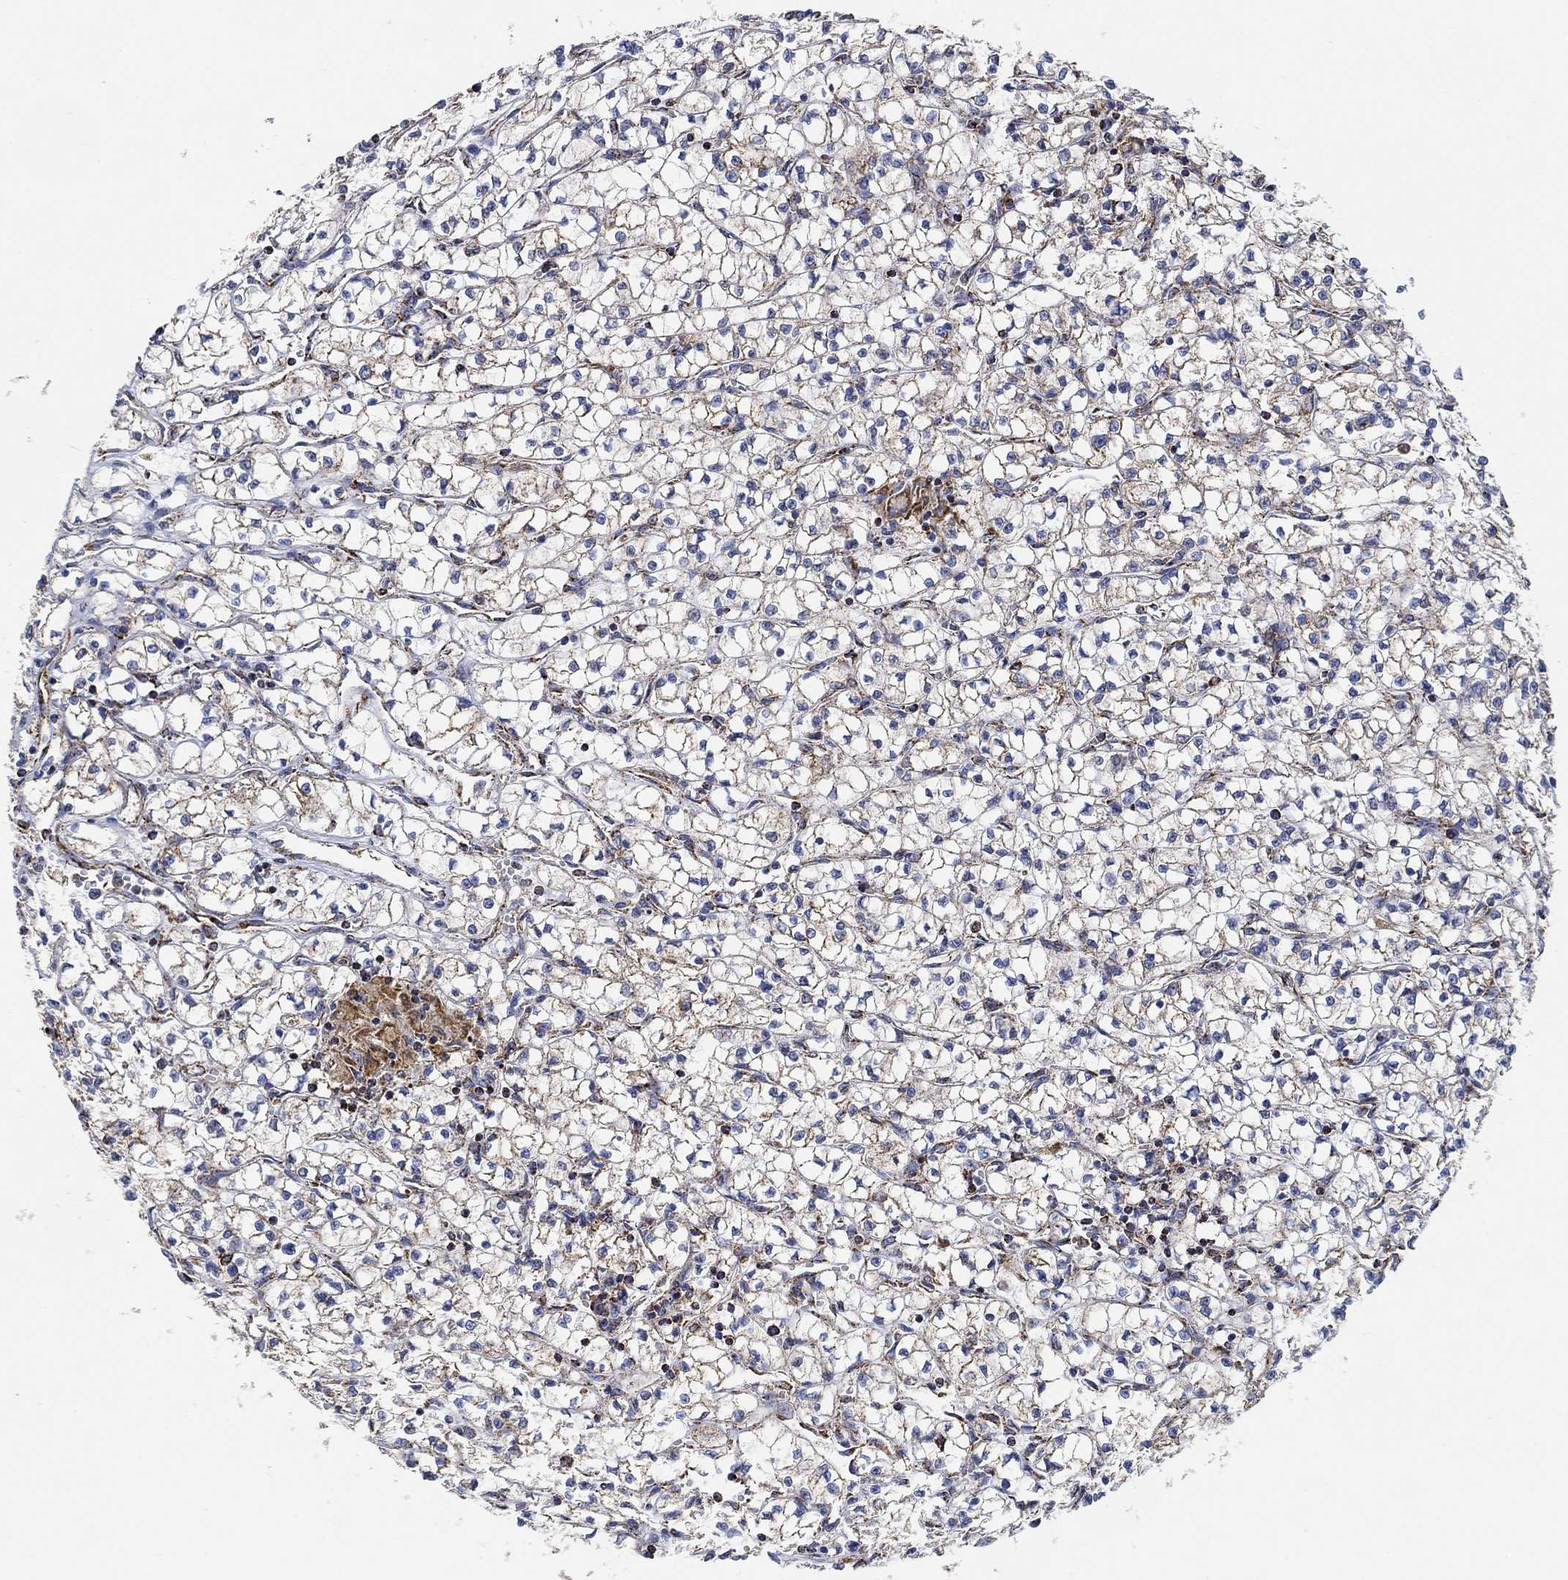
{"staining": {"intensity": "moderate", "quantity": "<25%", "location": "cytoplasmic/membranous"}, "tissue": "renal cancer", "cell_type": "Tumor cells", "image_type": "cancer", "snomed": [{"axis": "morphology", "description": "Adenocarcinoma, NOS"}, {"axis": "topography", "description": "Kidney"}], "caption": "Protein analysis of adenocarcinoma (renal) tissue demonstrates moderate cytoplasmic/membranous positivity in about <25% of tumor cells.", "gene": "NDUFS3", "patient": {"sex": "female", "age": 64}}